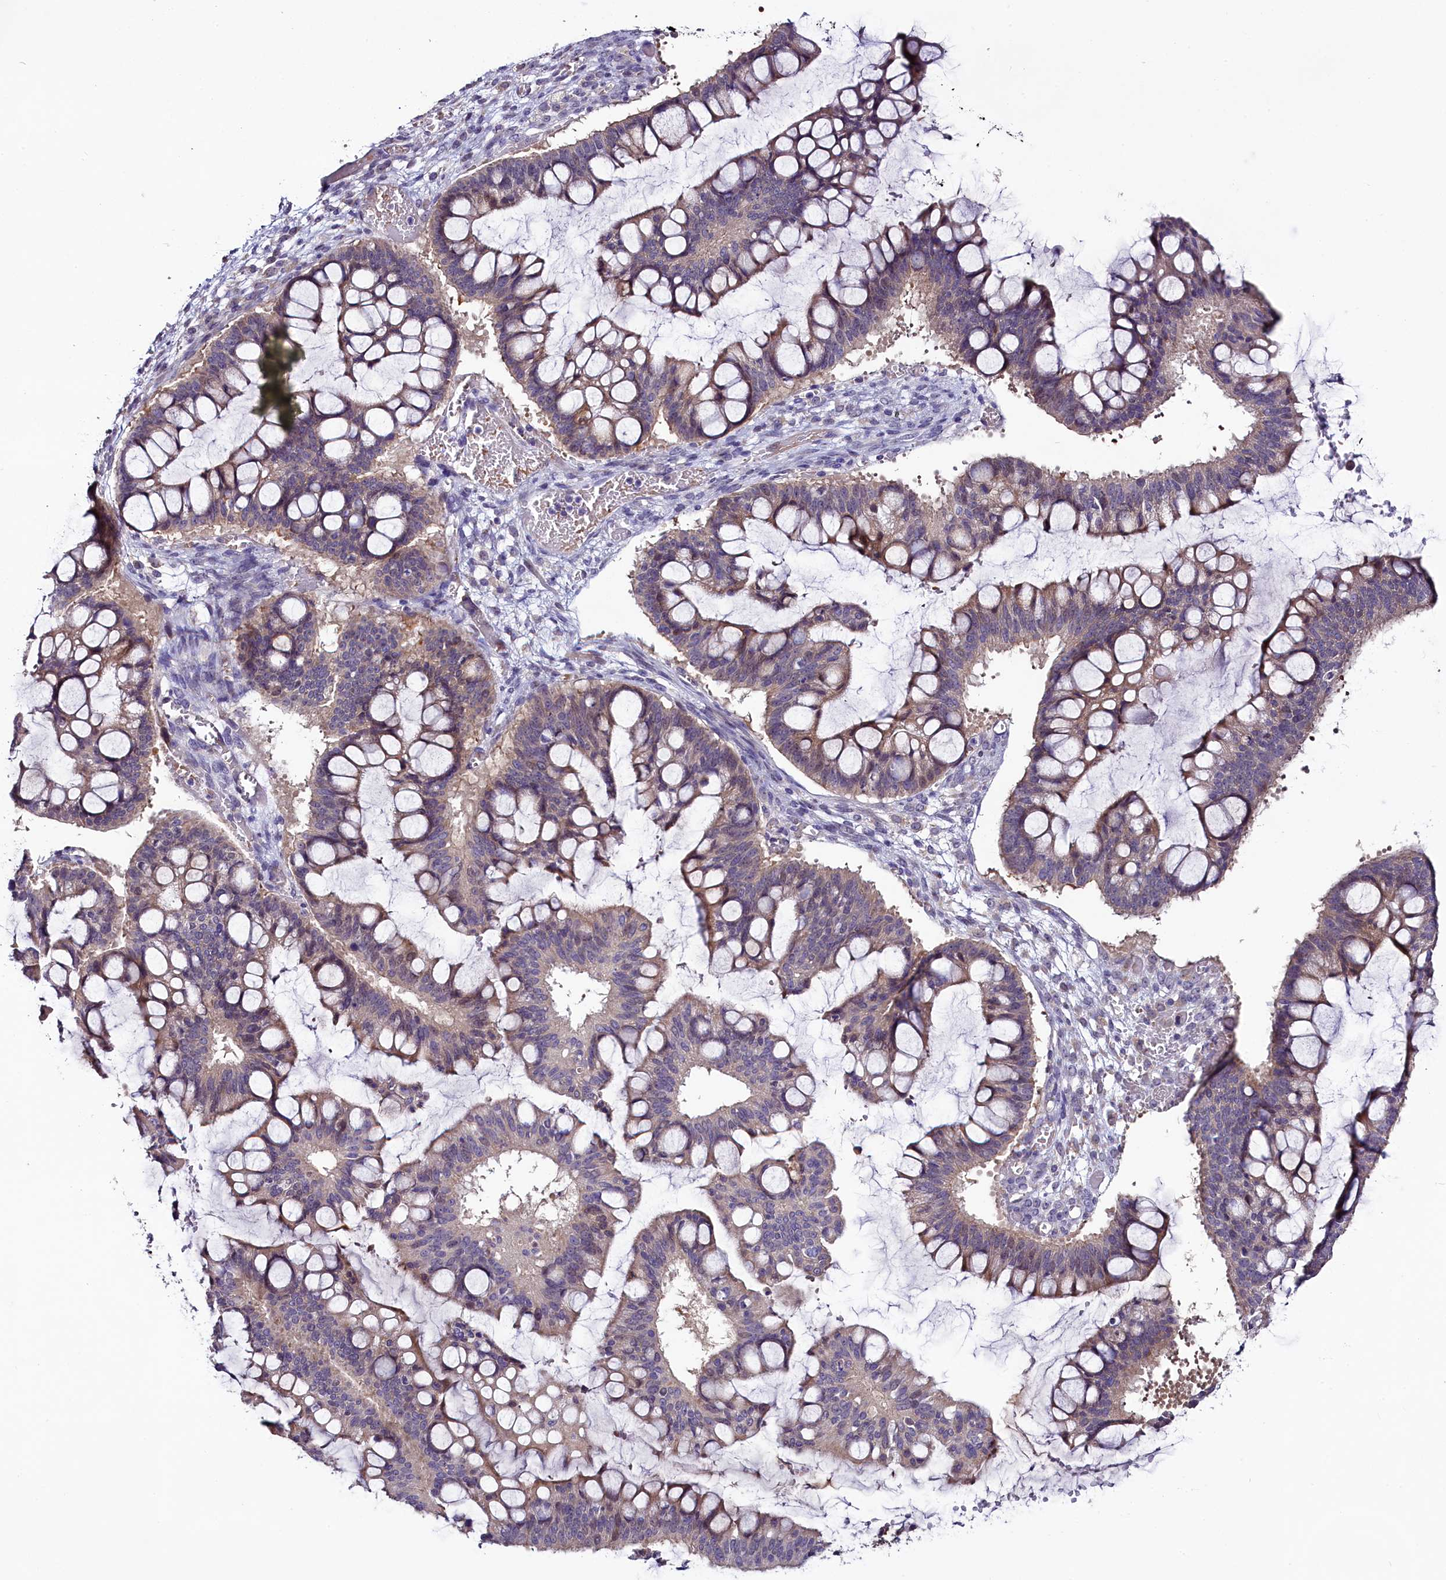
{"staining": {"intensity": "weak", "quantity": "25%-75%", "location": "cytoplasmic/membranous"}, "tissue": "ovarian cancer", "cell_type": "Tumor cells", "image_type": "cancer", "snomed": [{"axis": "morphology", "description": "Cystadenocarcinoma, mucinous, NOS"}, {"axis": "topography", "description": "Ovary"}], "caption": "An immunohistochemistry photomicrograph of neoplastic tissue is shown. Protein staining in brown highlights weak cytoplasmic/membranous positivity in mucinous cystadenocarcinoma (ovarian) within tumor cells.", "gene": "C9orf40", "patient": {"sex": "female", "age": 73}}